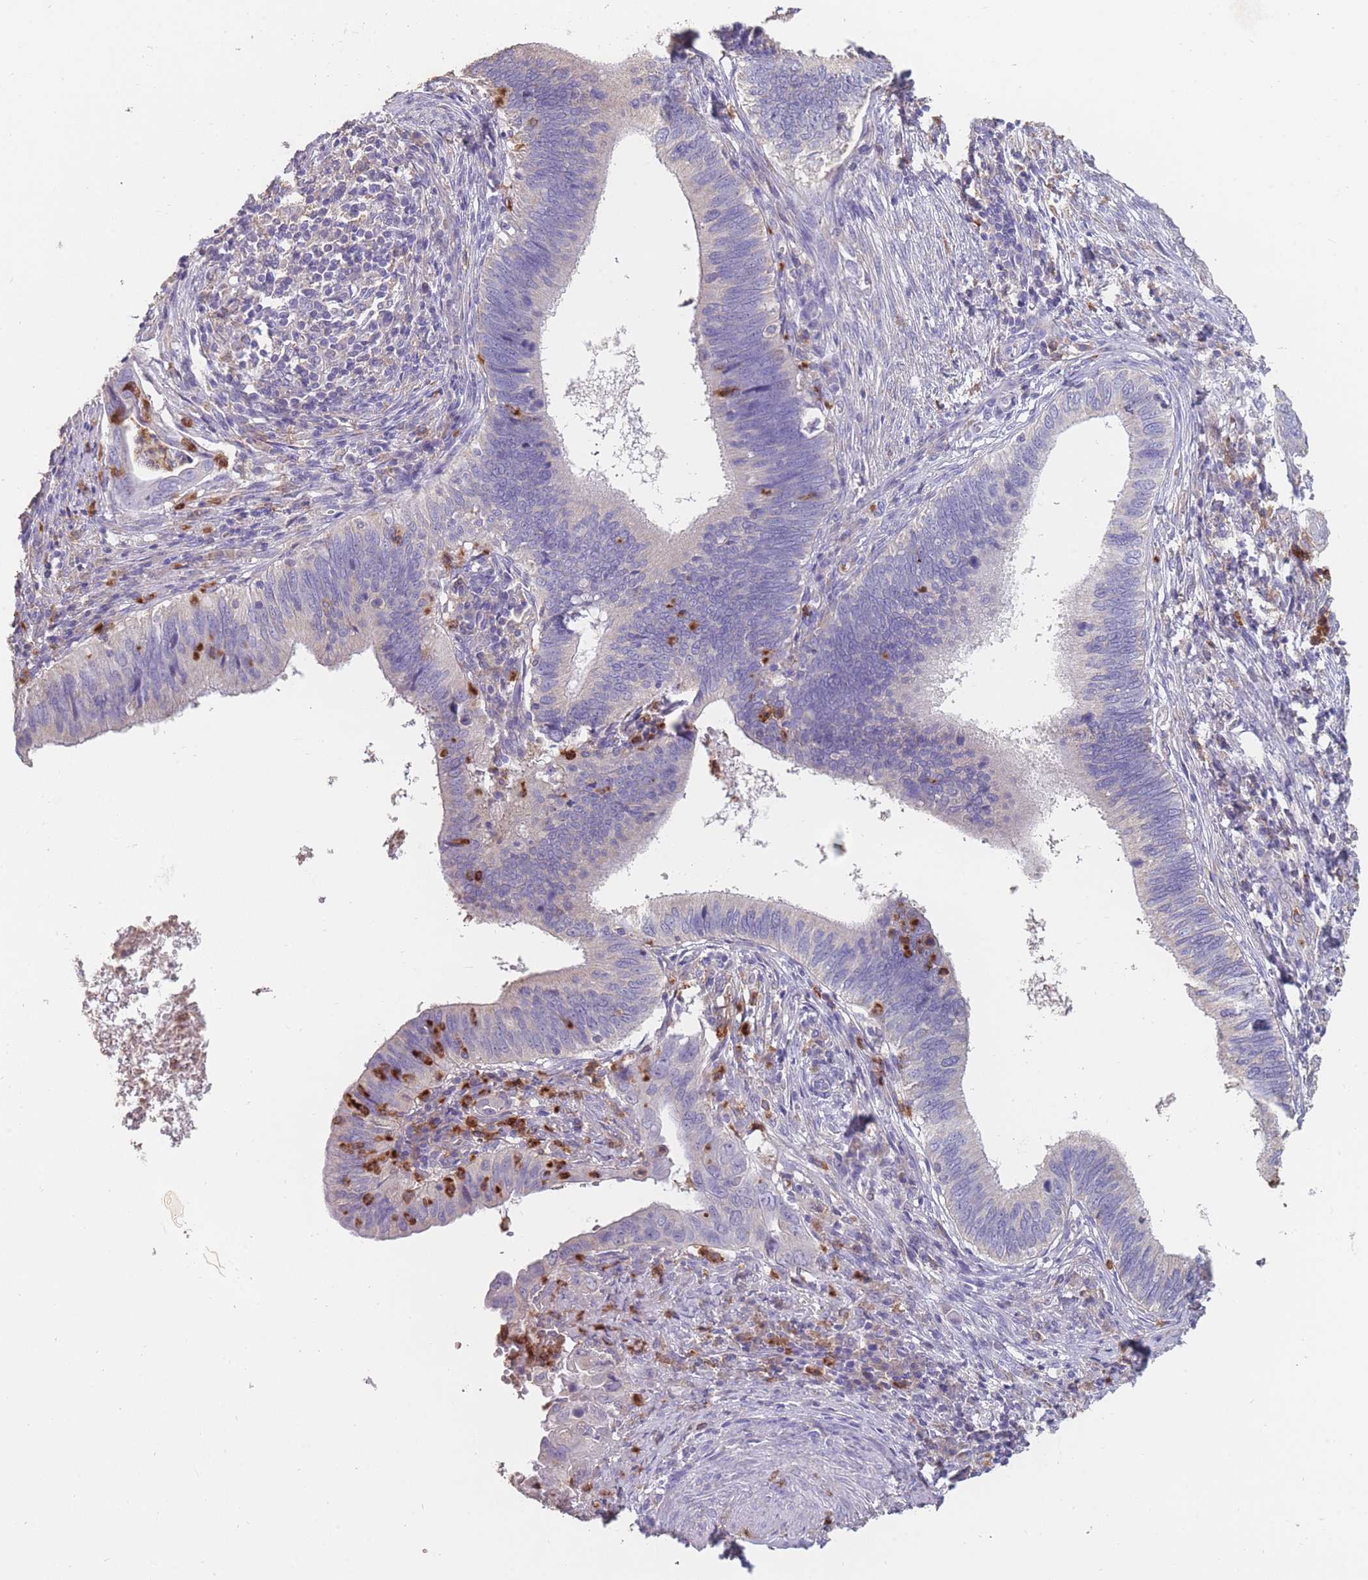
{"staining": {"intensity": "negative", "quantity": "none", "location": "none"}, "tissue": "cervical cancer", "cell_type": "Tumor cells", "image_type": "cancer", "snomed": [{"axis": "morphology", "description": "Adenocarcinoma, NOS"}, {"axis": "topography", "description": "Cervix"}], "caption": "This is an IHC micrograph of adenocarcinoma (cervical). There is no staining in tumor cells.", "gene": "CLEC12A", "patient": {"sex": "female", "age": 42}}